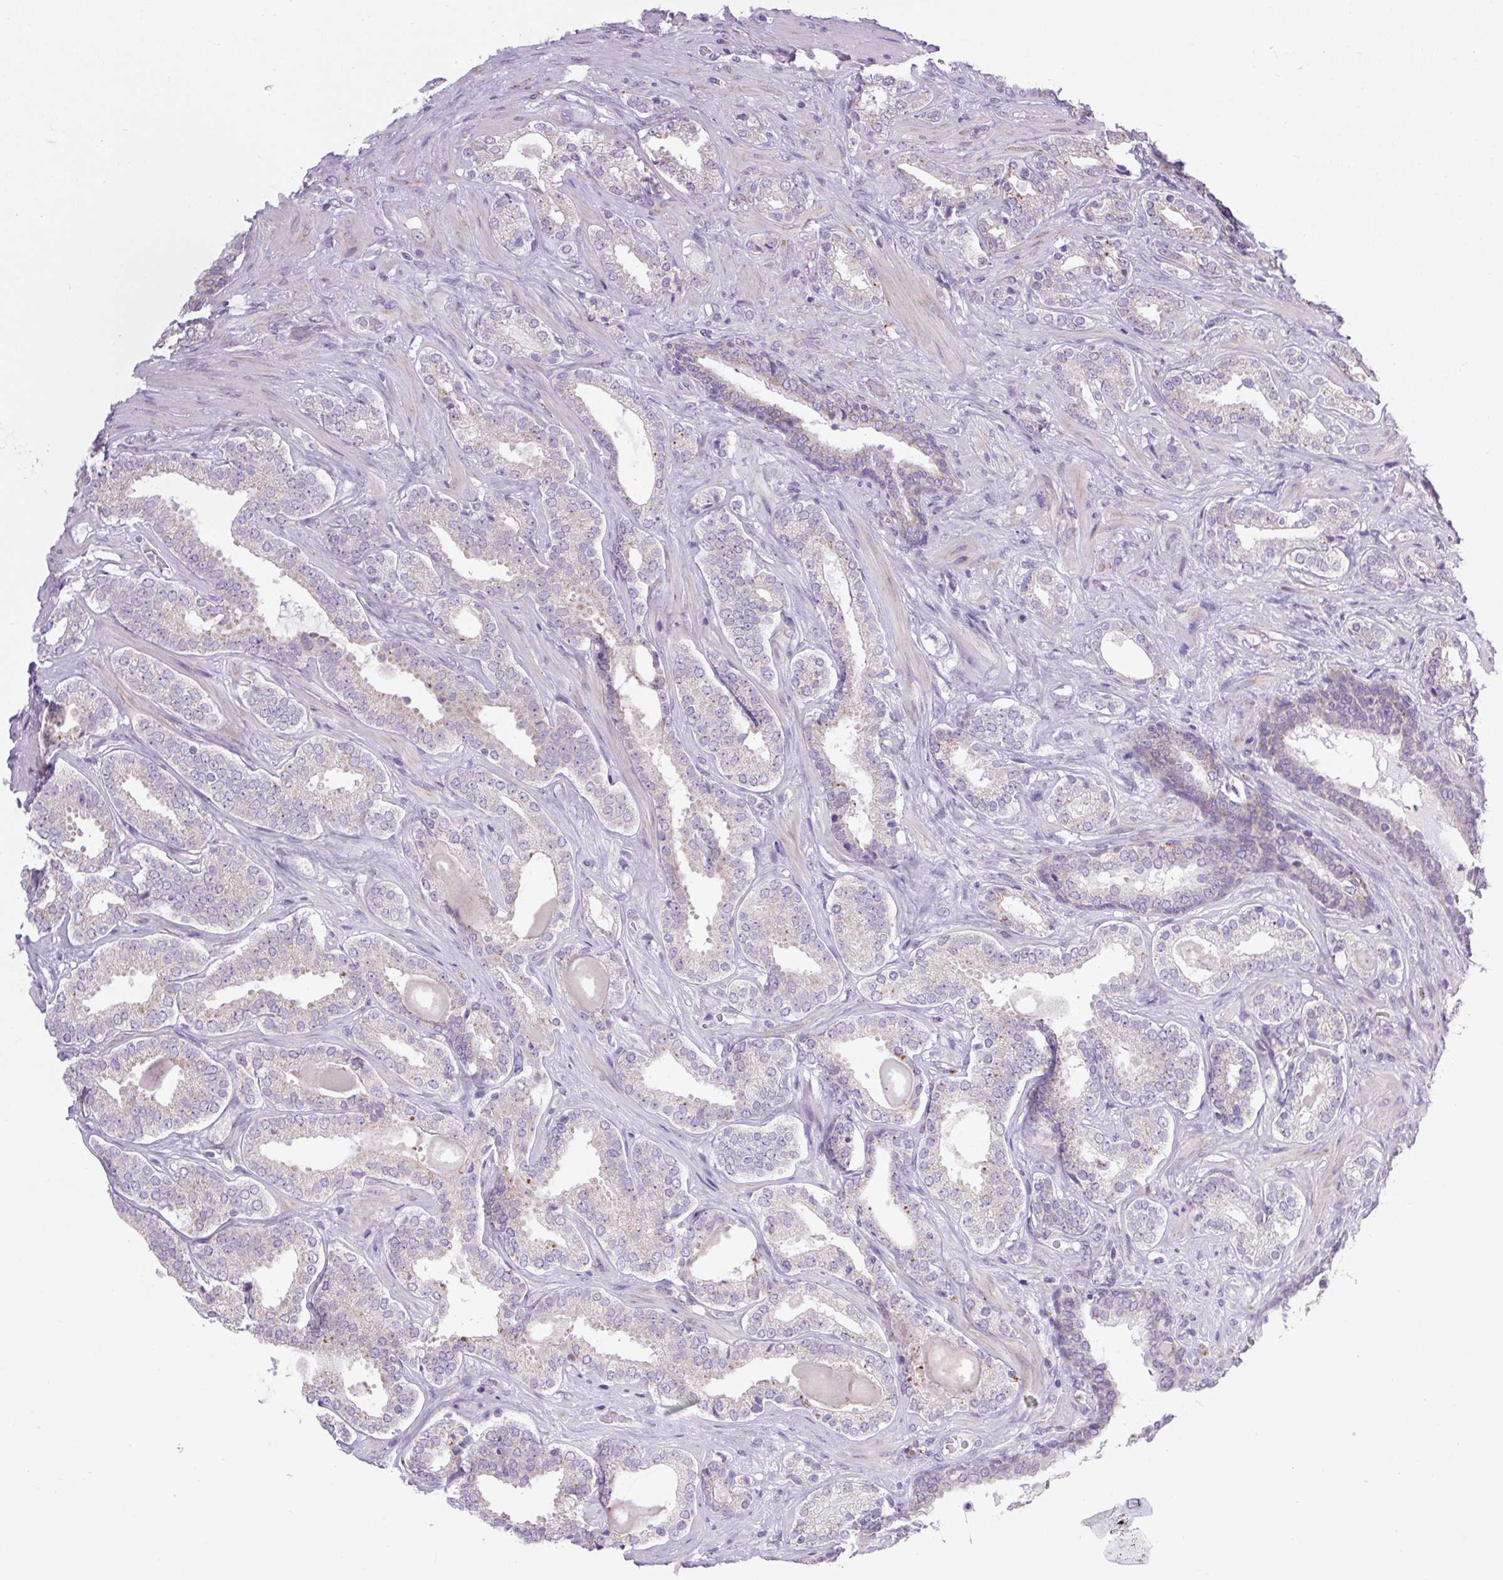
{"staining": {"intensity": "negative", "quantity": "none", "location": "none"}, "tissue": "prostate cancer", "cell_type": "Tumor cells", "image_type": "cancer", "snomed": [{"axis": "morphology", "description": "Adenocarcinoma, High grade"}, {"axis": "topography", "description": "Prostate"}], "caption": "A micrograph of prostate high-grade adenocarcinoma stained for a protein exhibits no brown staining in tumor cells.", "gene": "RNASE10", "patient": {"sex": "male", "age": 65}}